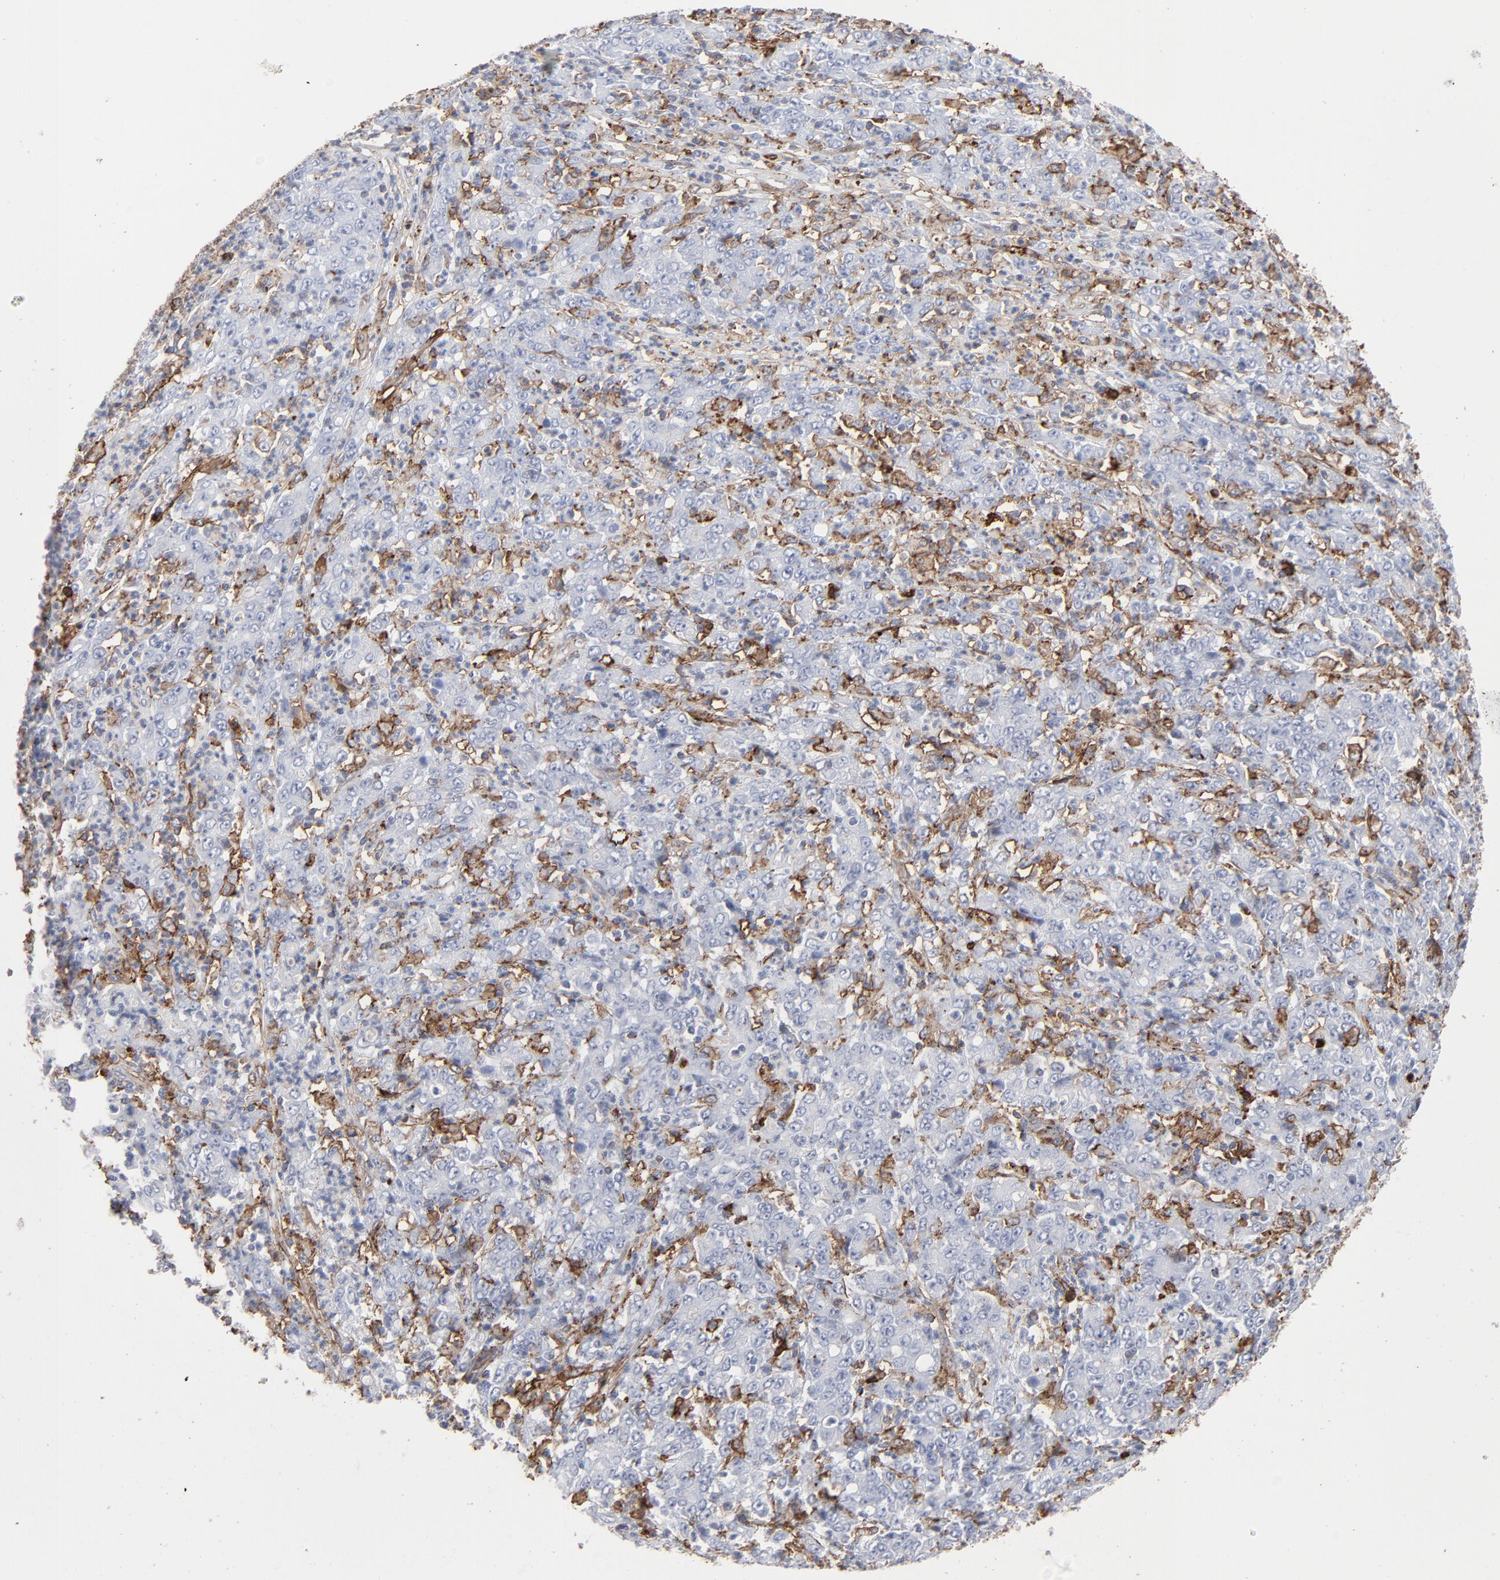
{"staining": {"intensity": "moderate", "quantity": "25%-75%", "location": "cytoplasmic/membranous"}, "tissue": "stomach cancer", "cell_type": "Tumor cells", "image_type": "cancer", "snomed": [{"axis": "morphology", "description": "Adenocarcinoma, NOS"}, {"axis": "topography", "description": "Stomach, lower"}], "caption": "Protein staining exhibits moderate cytoplasmic/membranous staining in approximately 25%-75% of tumor cells in stomach cancer (adenocarcinoma).", "gene": "ANXA5", "patient": {"sex": "female", "age": 71}}